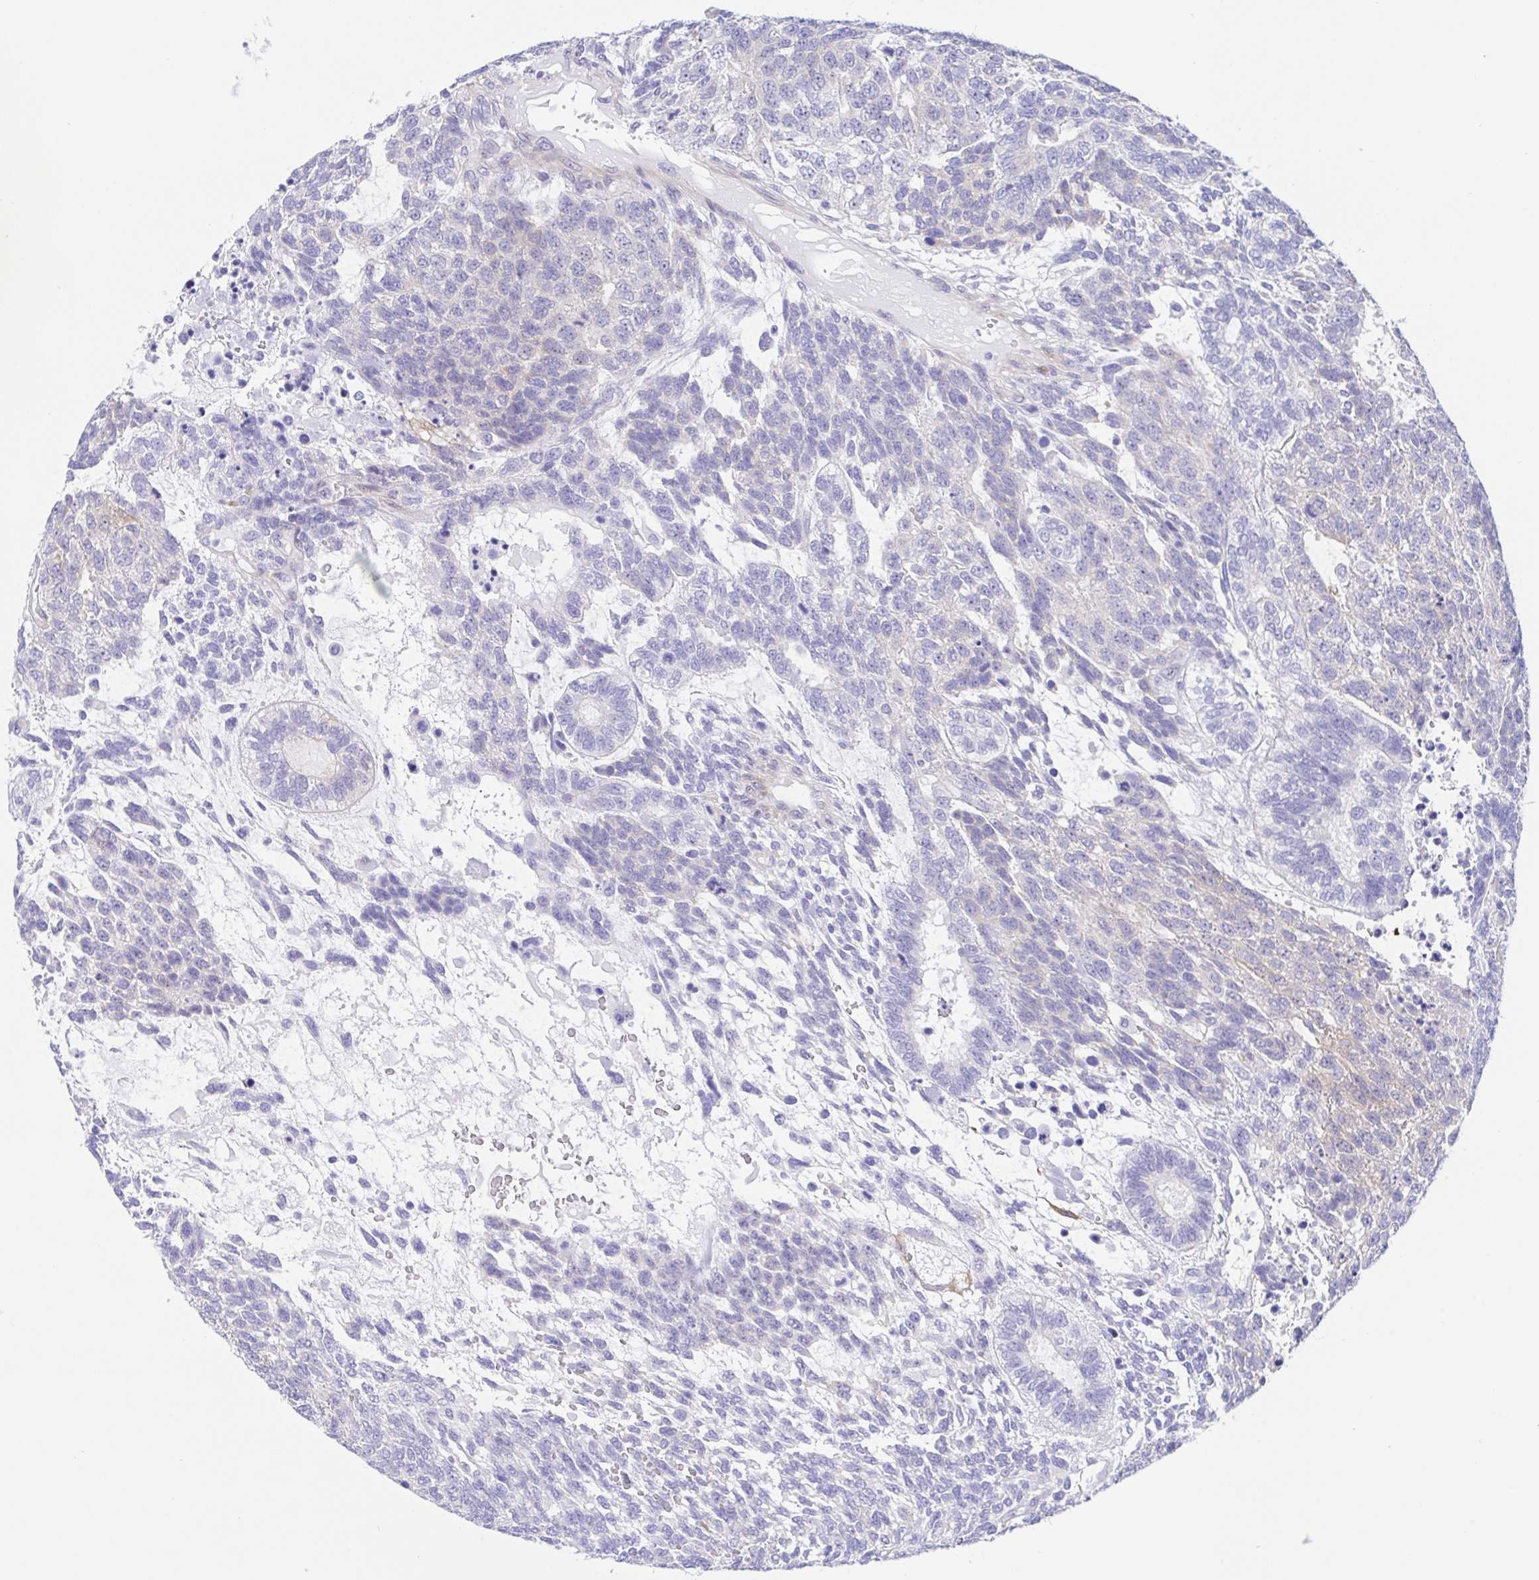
{"staining": {"intensity": "negative", "quantity": "none", "location": "none"}, "tissue": "testis cancer", "cell_type": "Tumor cells", "image_type": "cancer", "snomed": [{"axis": "morphology", "description": "Carcinoma, Embryonal, NOS"}, {"axis": "topography", "description": "Testis"}], "caption": "A histopathology image of human testis embryonal carcinoma is negative for staining in tumor cells. (DAB immunohistochemistry visualized using brightfield microscopy, high magnification).", "gene": "MUCL3", "patient": {"sex": "male", "age": 23}}